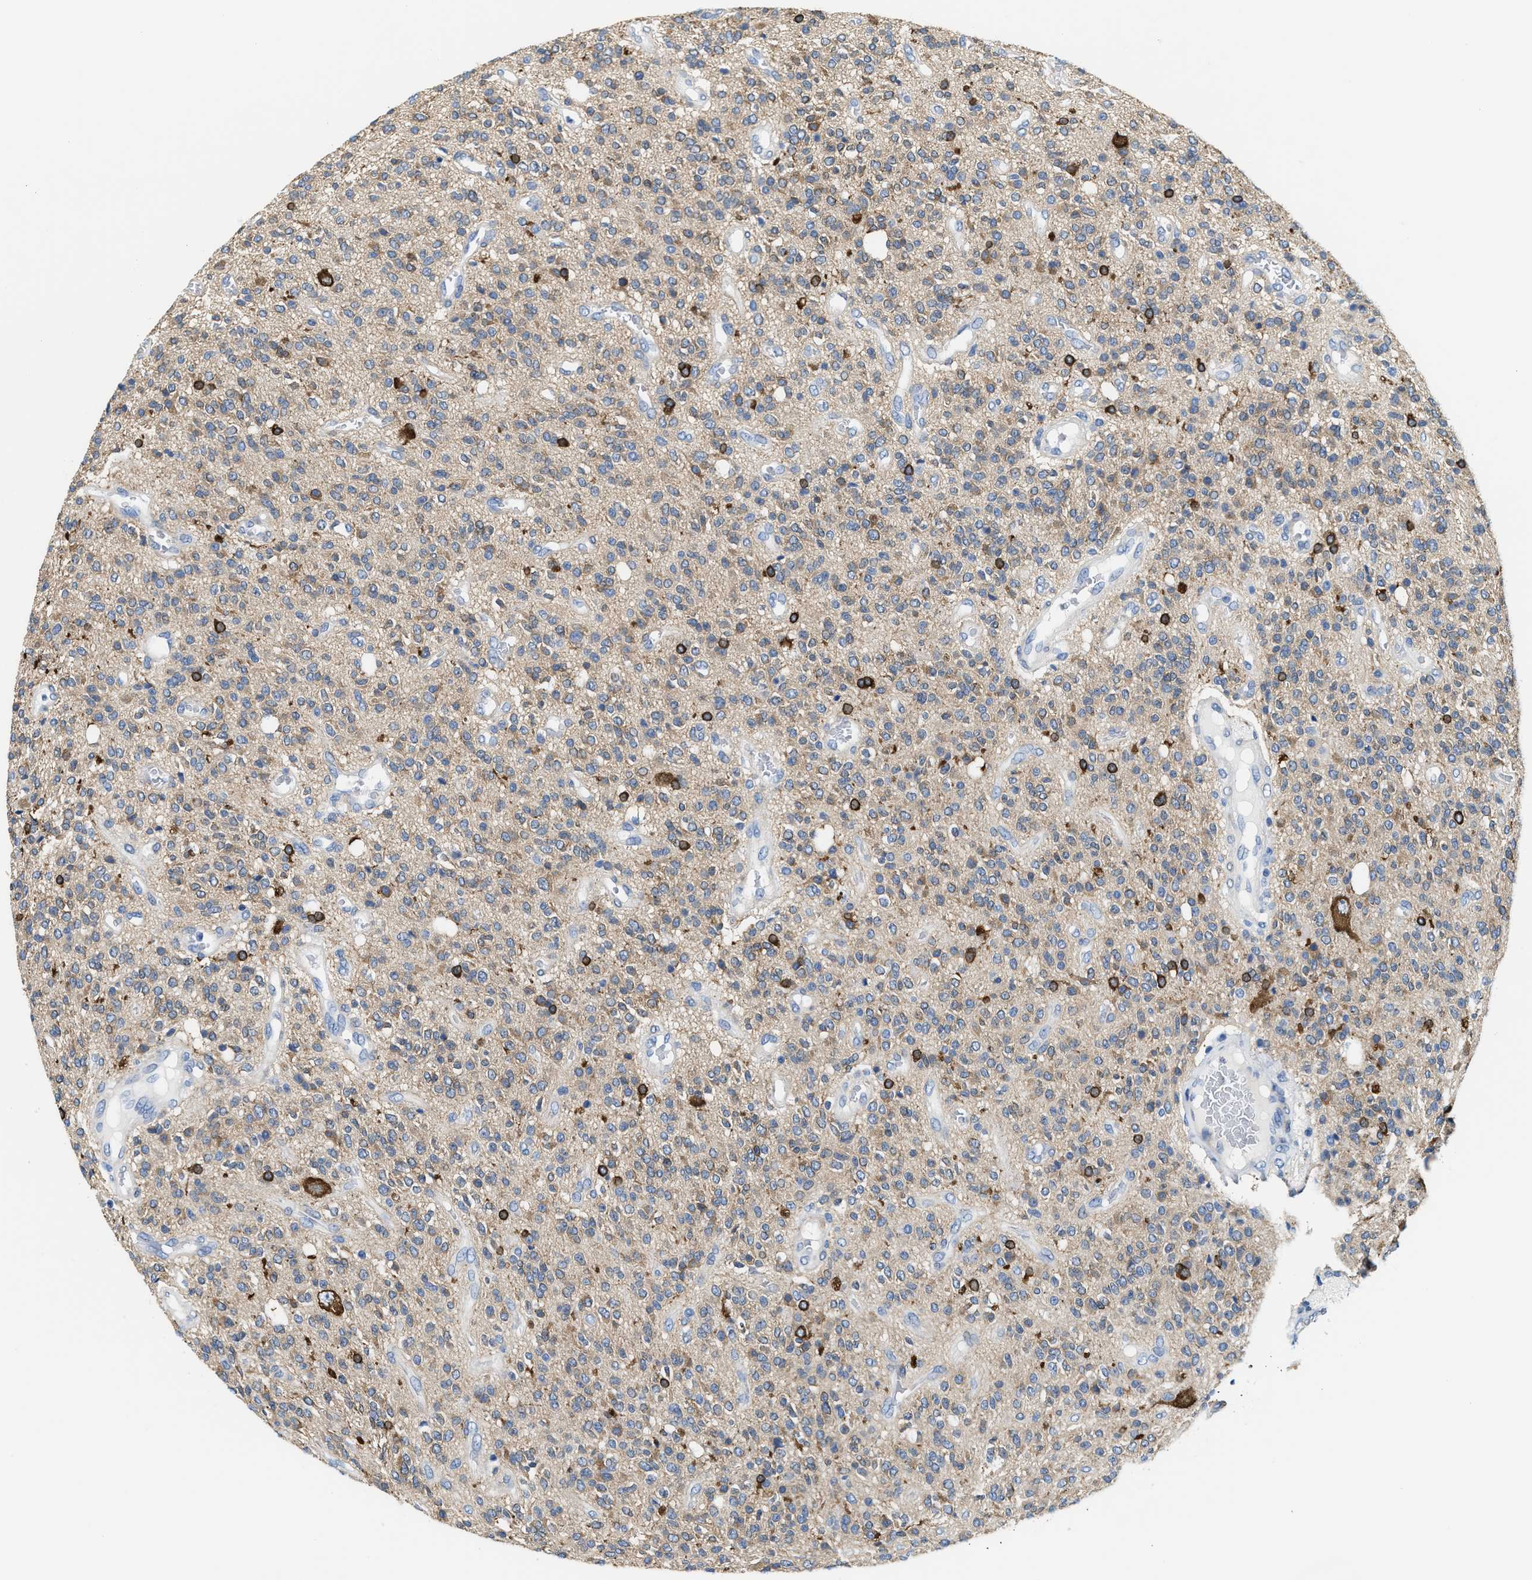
{"staining": {"intensity": "moderate", "quantity": ">75%", "location": "cytoplasmic/membranous"}, "tissue": "glioma", "cell_type": "Tumor cells", "image_type": "cancer", "snomed": [{"axis": "morphology", "description": "Glioma, malignant, High grade"}, {"axis": "topography", "description": "Brain"}], "caption": "An IHC micrograph of neoplastic tissue is shown. Protein staining in brown shows moderate cytoplasmic/membranous positivity in glioma within tumor cells.", "gene": "DSCAM", "patient": {"sex": "male", "age": 34}}